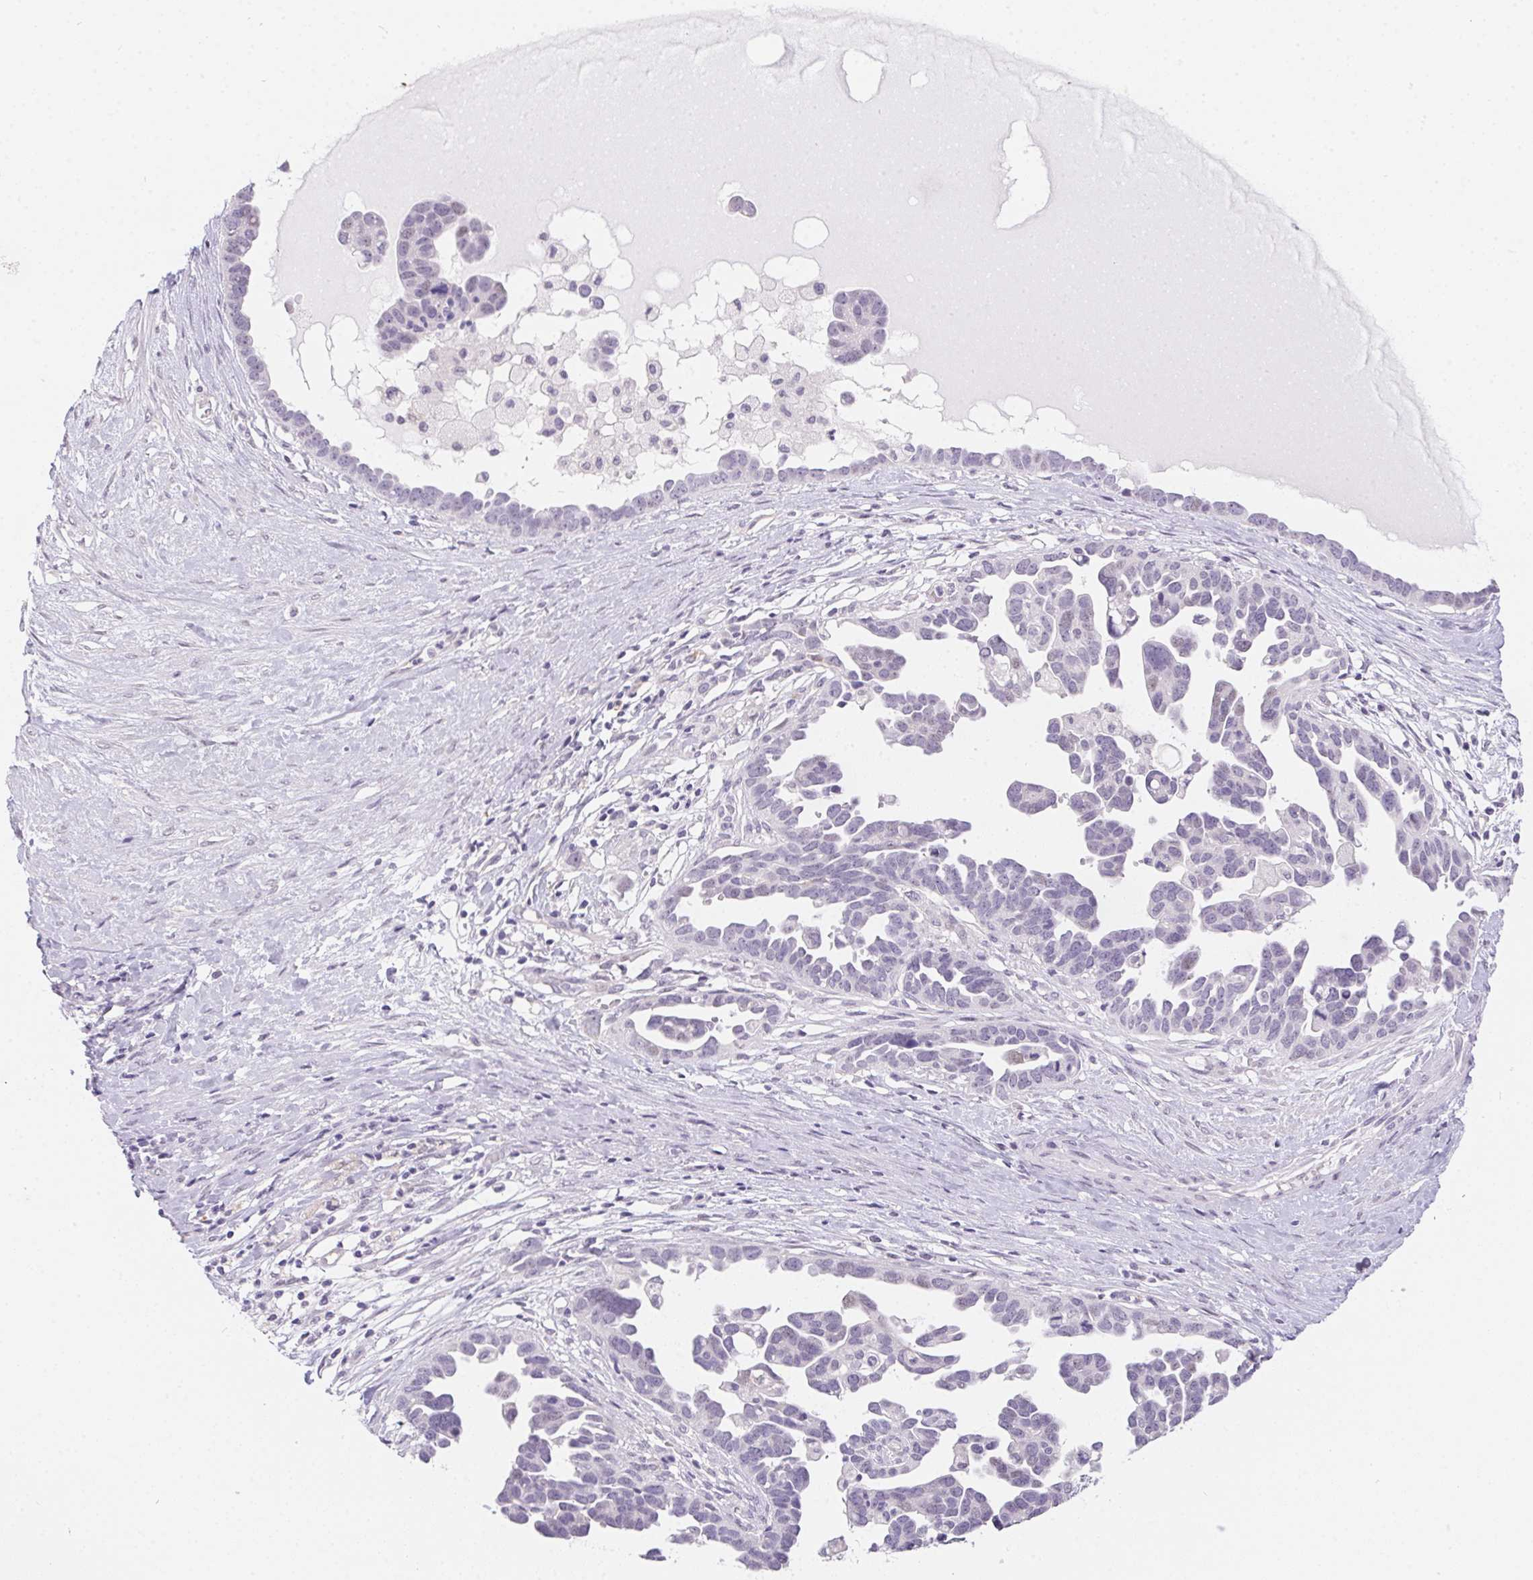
{"staining": {"intensity": "negative", "quantity": "none", "location": "none"}, "tissue": "ovarian cancer", "cell_type": "Tumor cells", "image_type": "cancer", "snomed": [{"axis": "morphology", "description": "Cystadenocarcinoma, serous, NOS"}, {"axis": "topography", "description": "Ovary"}], "caption": "An IHC micrograph of serous cystadenocarcinoma (ovarian) is shown. There is no staining in tumor cells of serous cystadenocarcinoma (ovarian).", "gene": "MORC1", "patient": {"sex": "female", "age": 54}}